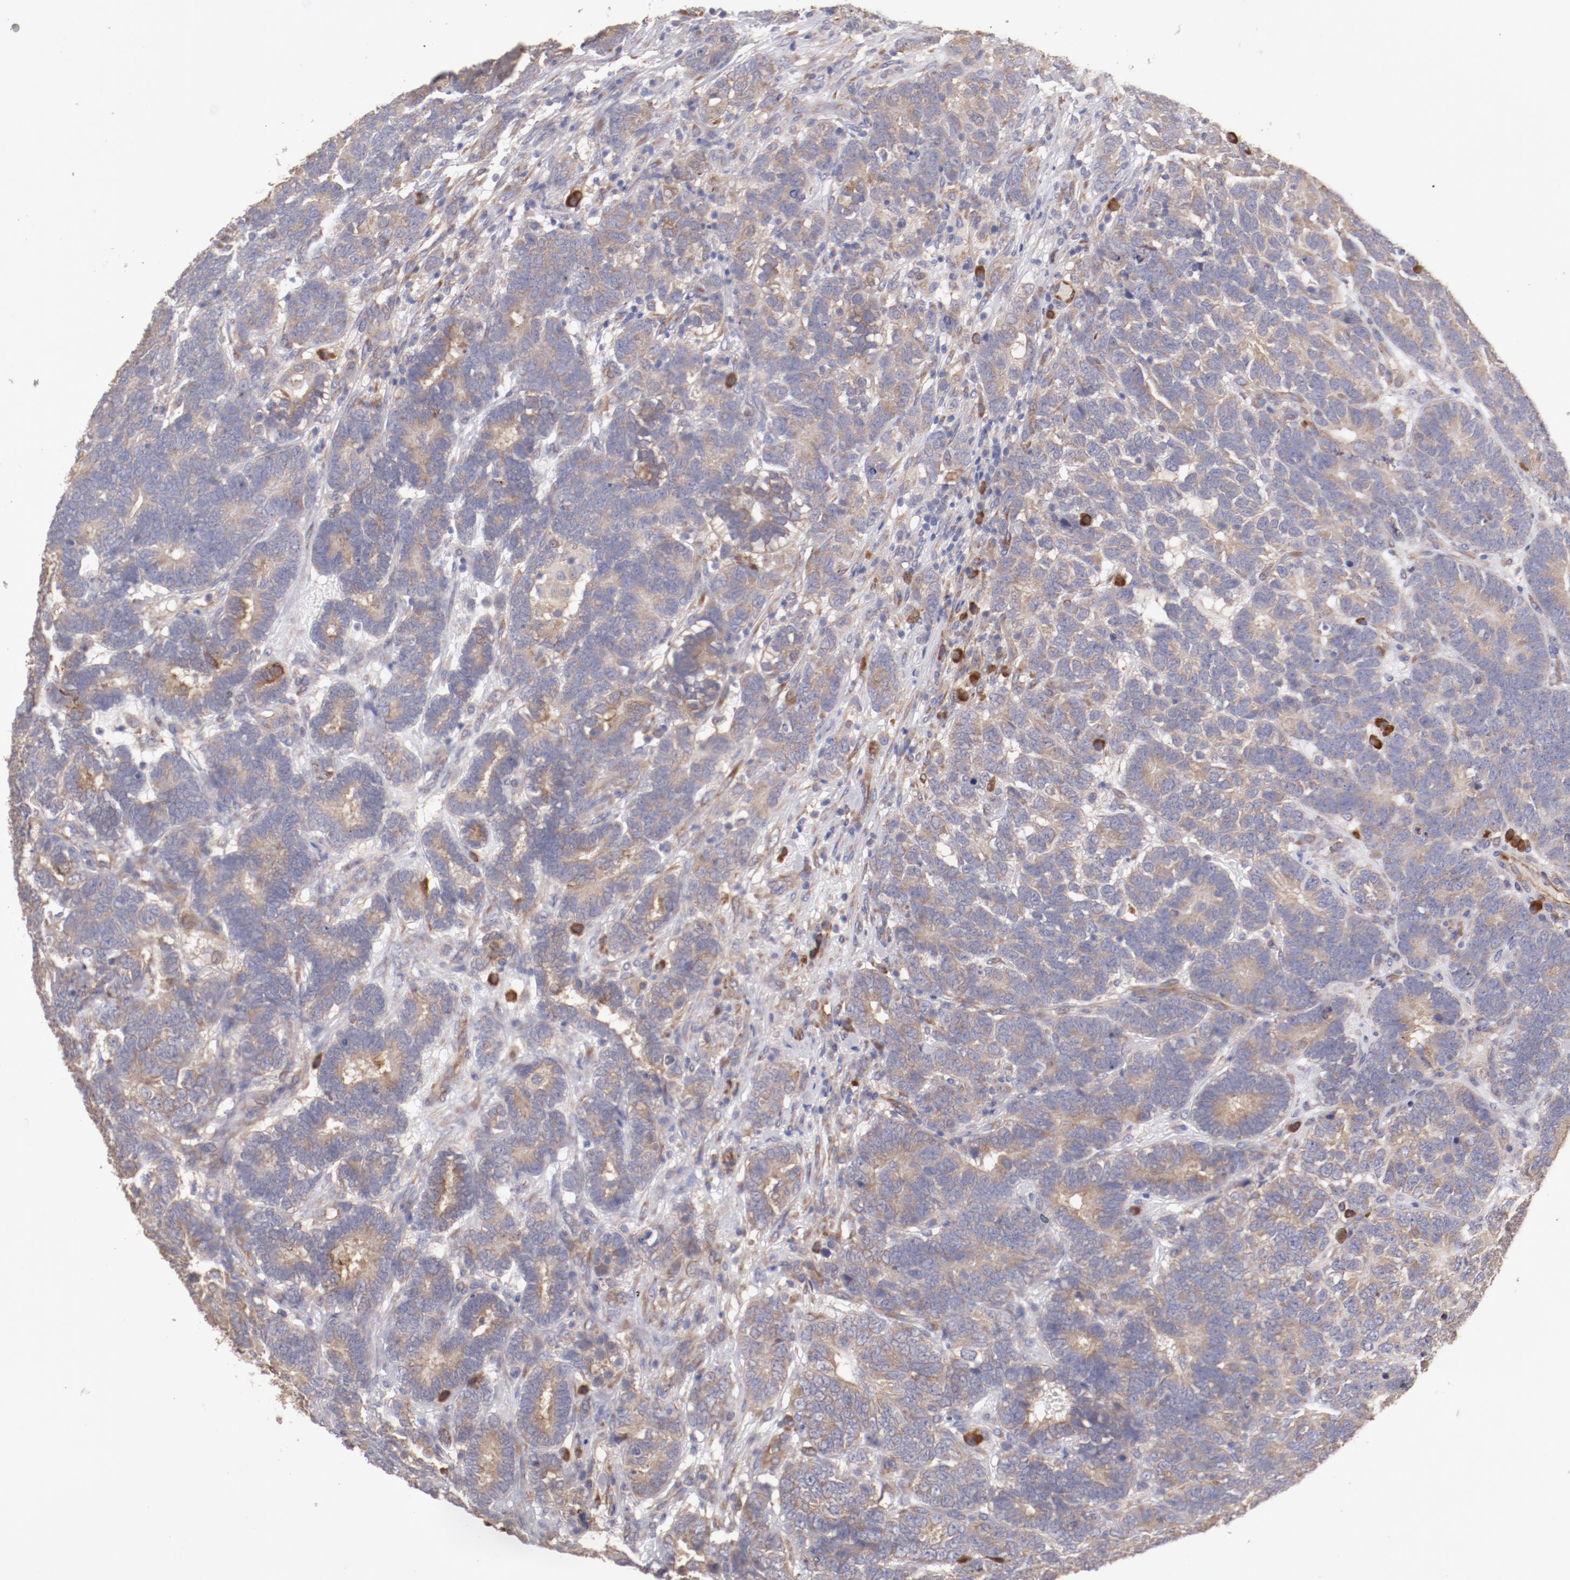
{"staining": {"intensity": "moderate", "quantity": ">75%", "location": "cytoplasmic/membranous"}, "tissue": "testis cancer", "cell_type": "Tumor cells", "image_type": "cancer", "snomed": [{"axis": "morphology", "description": "Carcinoma, Embryonal, NOS"}, {"axis": "topography", "description": "Testis"}], "caption": "Protein expression by immunohistochemistry (IHC) reveals moderate cytoplasmic/membranous positivity in approximately >75% of tumor cells in testis cancer (embryonal carcinoma). Using DAB (brown) and hematoxylin (blue) stains, captured at high magnification using brightfield microscopy.", "gene": "ENTPD5", "patient": {"sex": "male", "age": 26}}